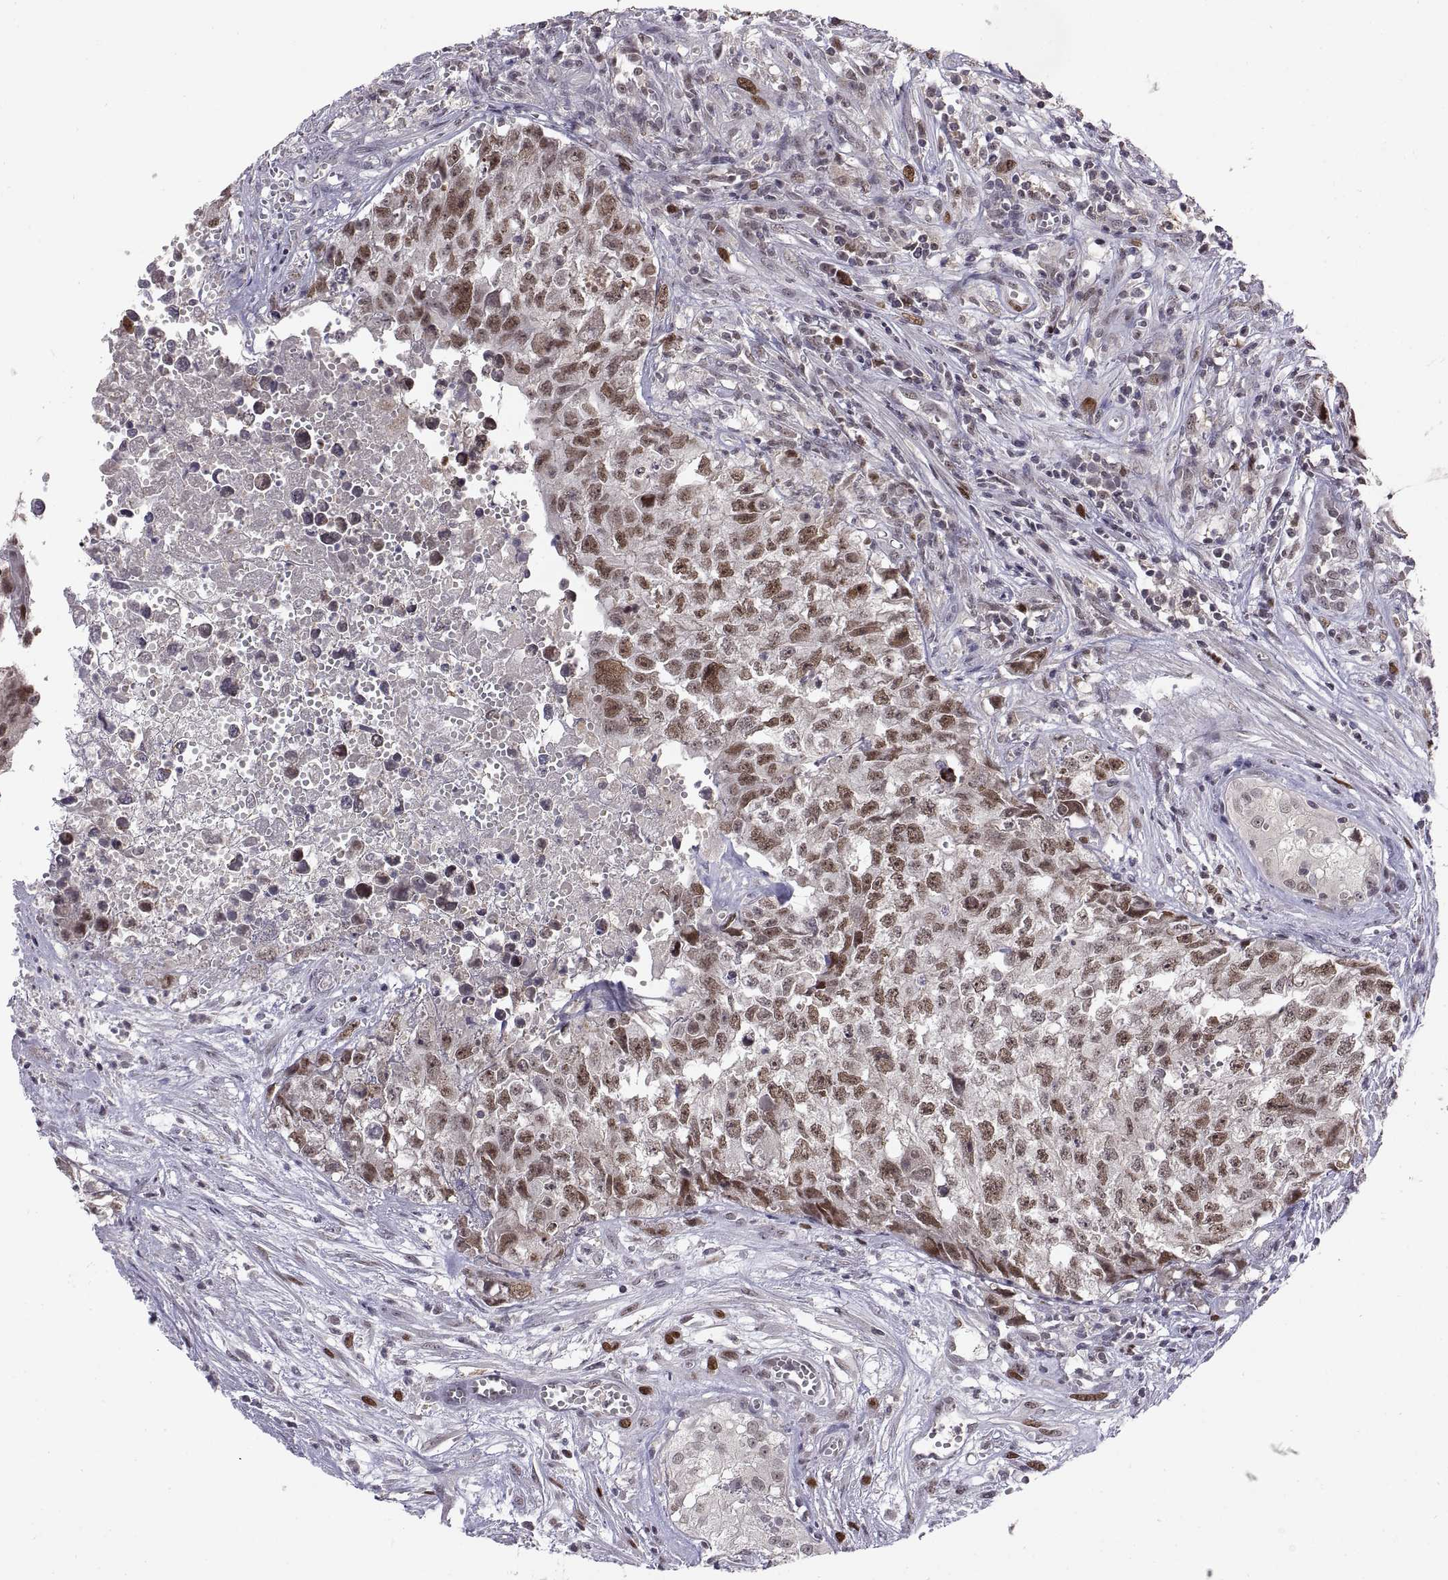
{"staining": {"intensity": "moderate", "quantity": "25%-75%", "location": "nuclear"}, "tissue": "testis cancer", "cell_type": "Tumor cells", "image_type": "cancer", "snomed": [{"axis": "morphology", "description": "Seminoma, NOS"}, {"axis": "morphology", "description": "Carcinoma, Embryonal, NOS"}, {"axis": "topography", "description": "Testis"}], "caption": "Immunohistochemical staining of embryonal carcinoma (testis) displays medium levels of moderate nuclear protein positivity in about 25%-75% of tumor cells.", "gene": "CHFR", "patient": {"sex": "male", "age": 22}}